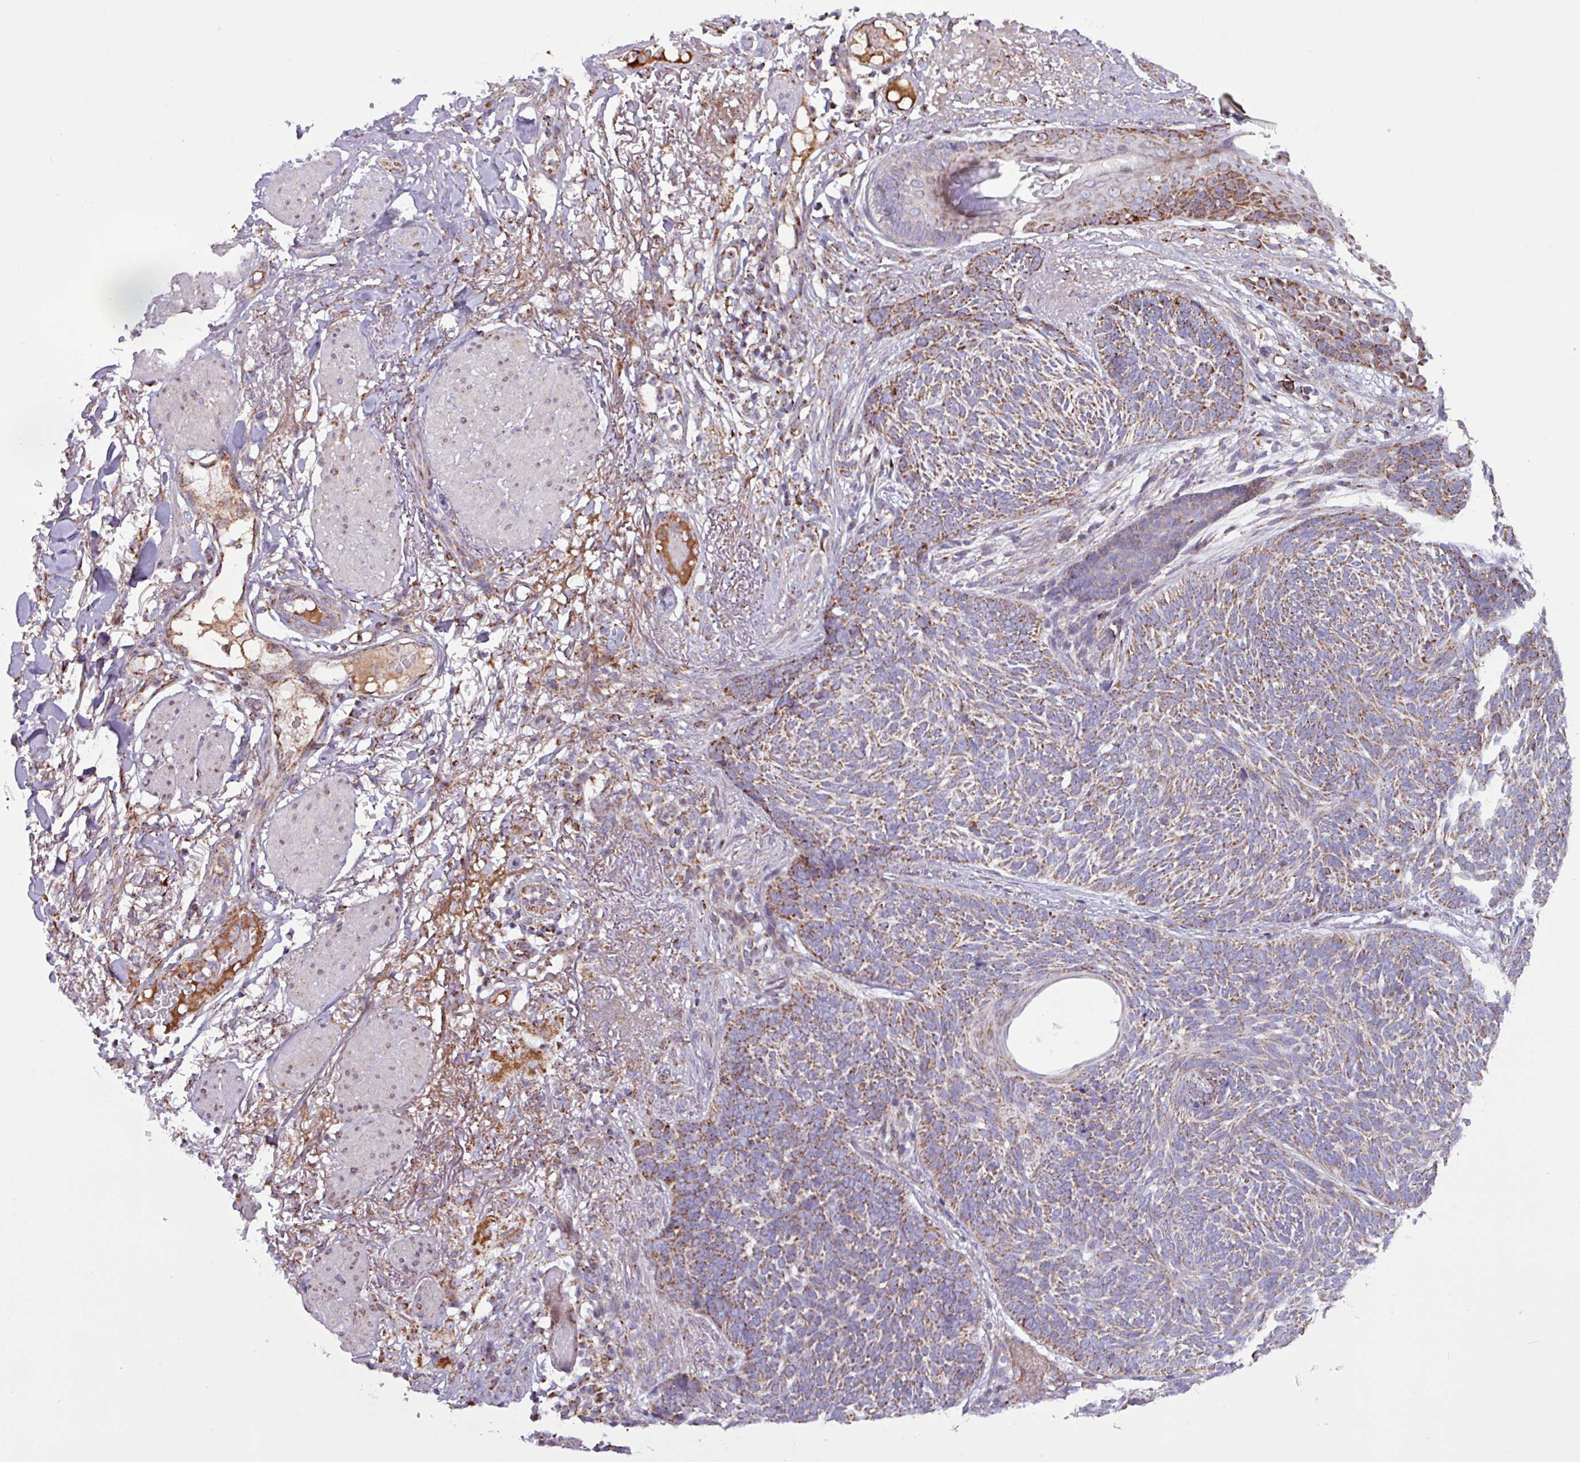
{"staining": {"intensity": "moderate", "quantity": "25%-75%", "location": "cytoplasmic/membranous"}, "tissue": "skin cancer", "cell_type": "Tumor cells", "image_type": "cancer", "snomed": [{"axis": "morphology", "description": "Normal tissue, NOS"}, {"axis": "morphology", "description": "Basal cell carcinoma"}, {"axis": "topography", "description": "Skin"}], "caption": "A brown stain labels moderate cytoplasmic/membranous expression of a protein in basal cell carcinoma (skin) tumor cells.", "gene": "RTL3", "patient": {"sex": "male", "age": 64}}